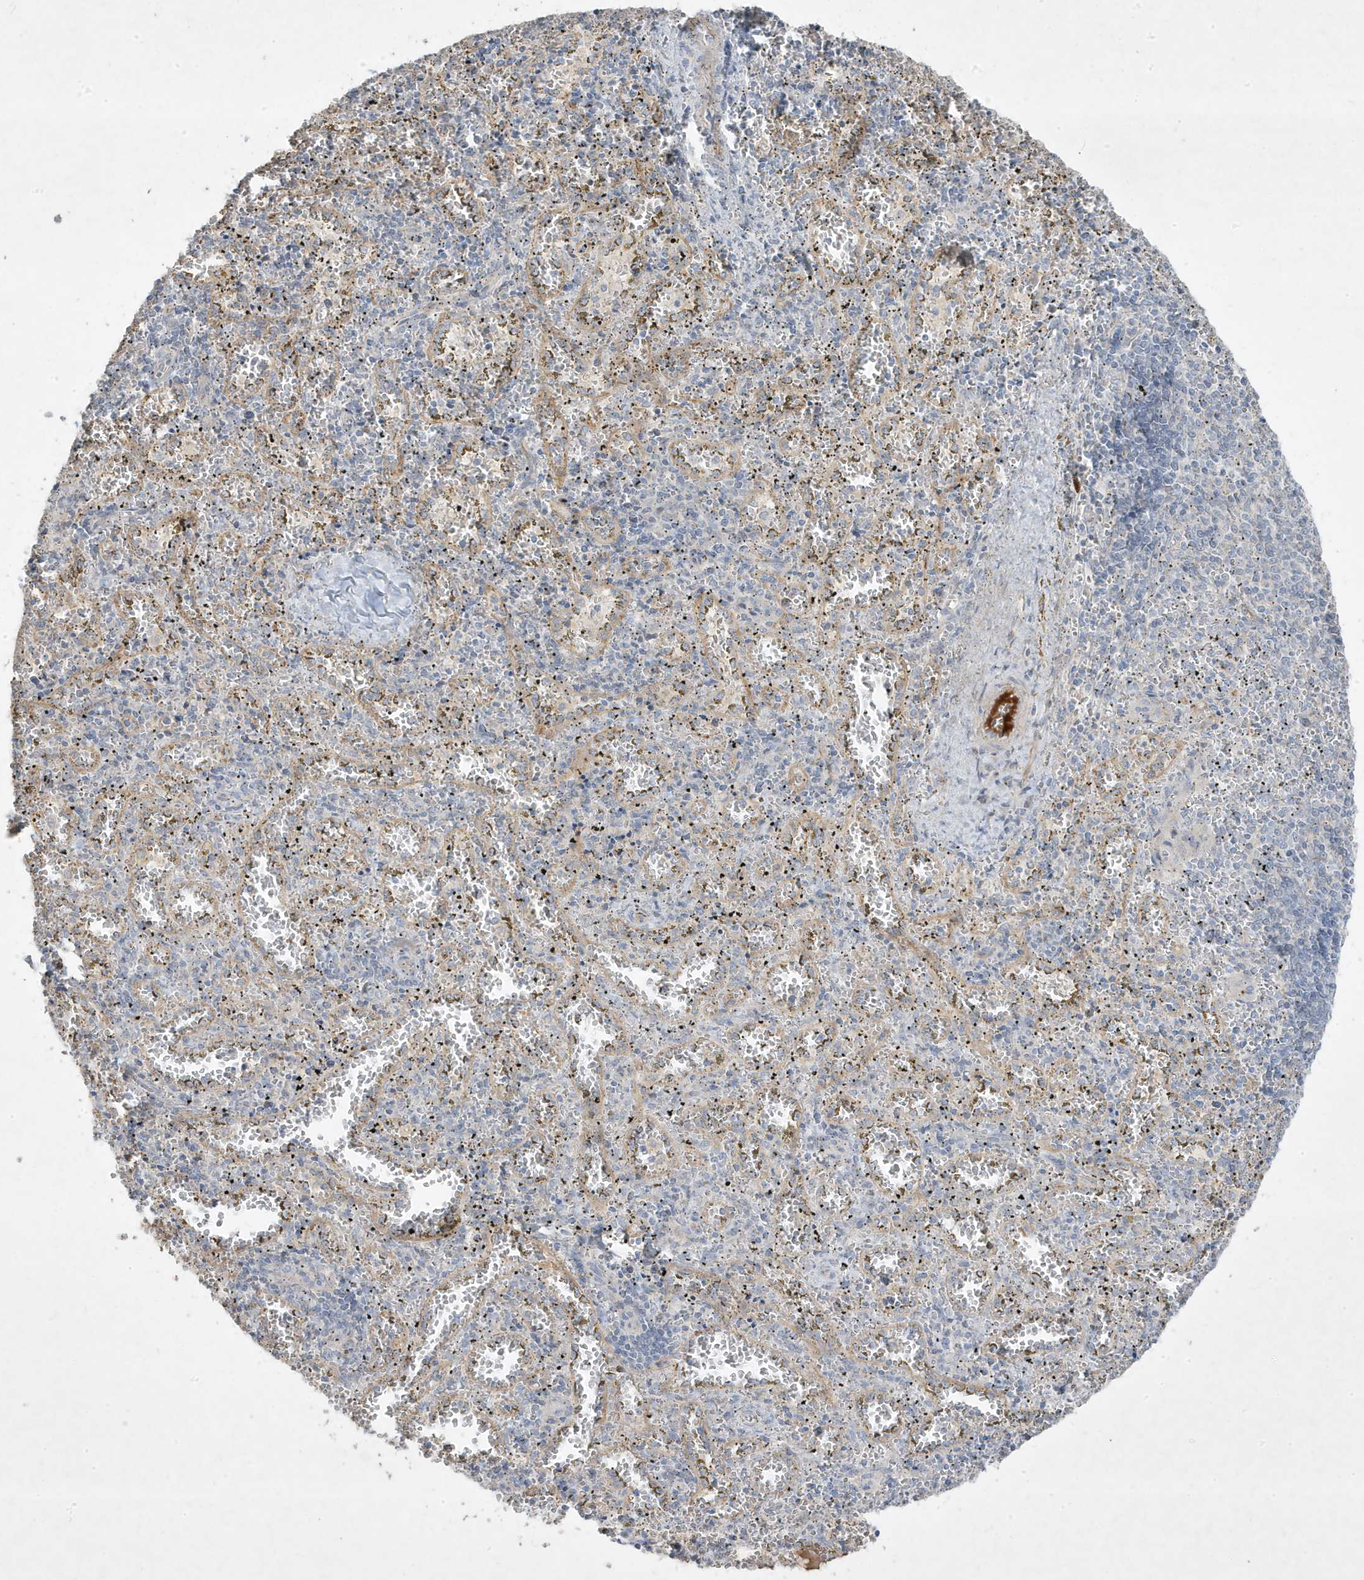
{"staining": {"intensity": "negative", "quantity": "none", "location": "none"}, "tissue": "spleen", "cell_type": "Cells in red pulp", "image_type": "normal", "snomed": [{"axis": "morphology", "description": "Normal tissue, NOS"}, {"axis": "topography", "description": "Spleen"}], "caption": "Immunohistochemistry (IHC) histopathology image of normal human spleen stained for a protein (brown), which exhibits no expression in cells in red pulp. The staining was performed using DAB to visualize the protein expression in brown, while the nuclei were stained in blue with hematoxylin (Magnification: 20x).", "gene": "RGL4", "patient": {"sex": "male", "age": 11}}